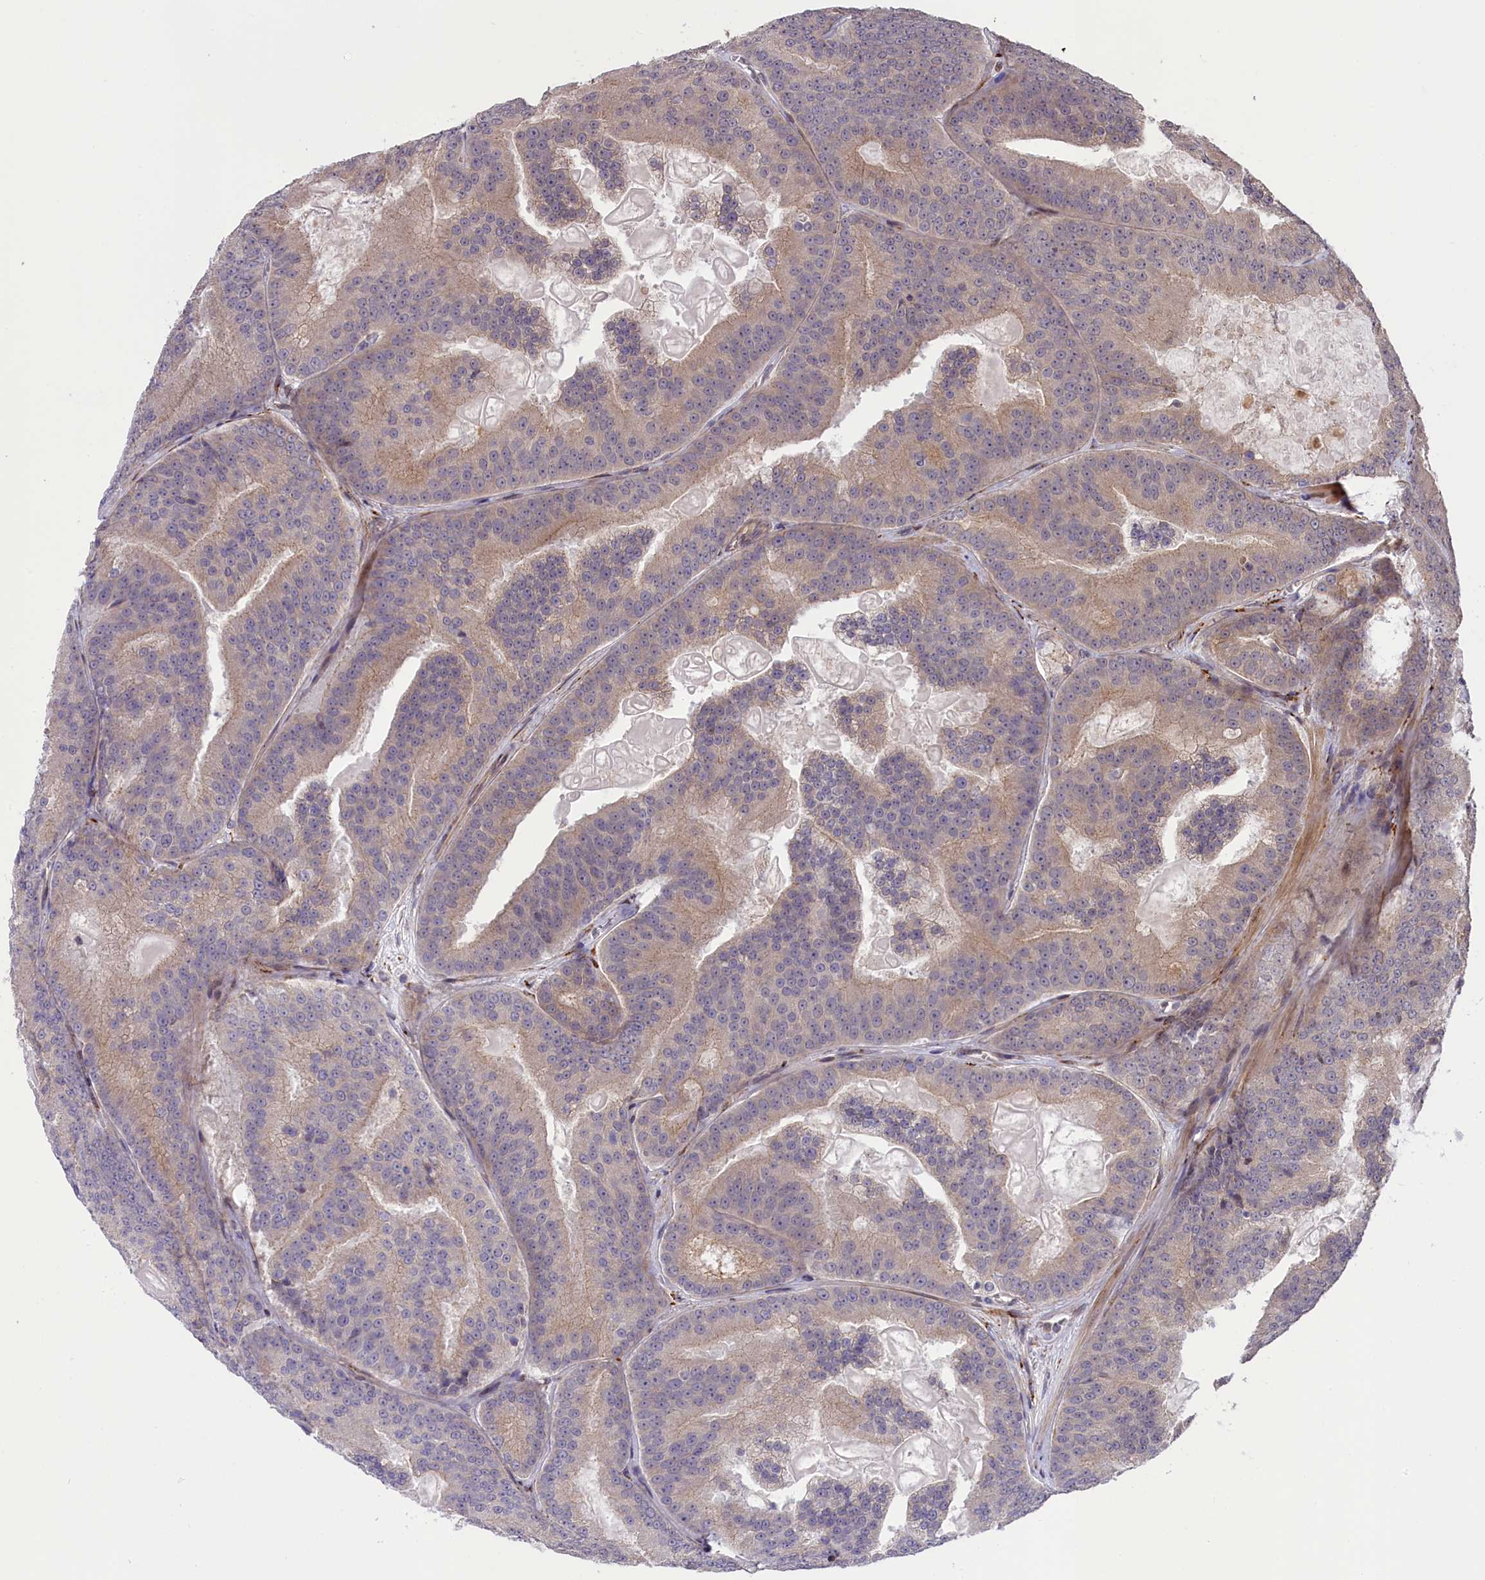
{"staining": {"intensity": "weak", "quantity": "25%-75%", "location": "cytoplasmic/membranous"}, "tissue": "prostate cancer", "cell_type": "Tumor cells", "image_type": "cancer", "snomed": [{"axis": "morphology", "description": "Adenocarcinoma, High grade"}, {"axis": "topography", "description": "Prostate"}], "caption": "Immunohistochemistry (IHC) micrograph of neoplastic tissue: high-grade adenocarcinoma (prostate) stained using IHC exhibits low levels of weak protein expression localized specifically in the cytoplasmic/membranous of tumor cells, appearing as a cytoplasmic/membranous brown color.", "gene": "DDX60L", "patient": {"sex": "male", "age": 61}}